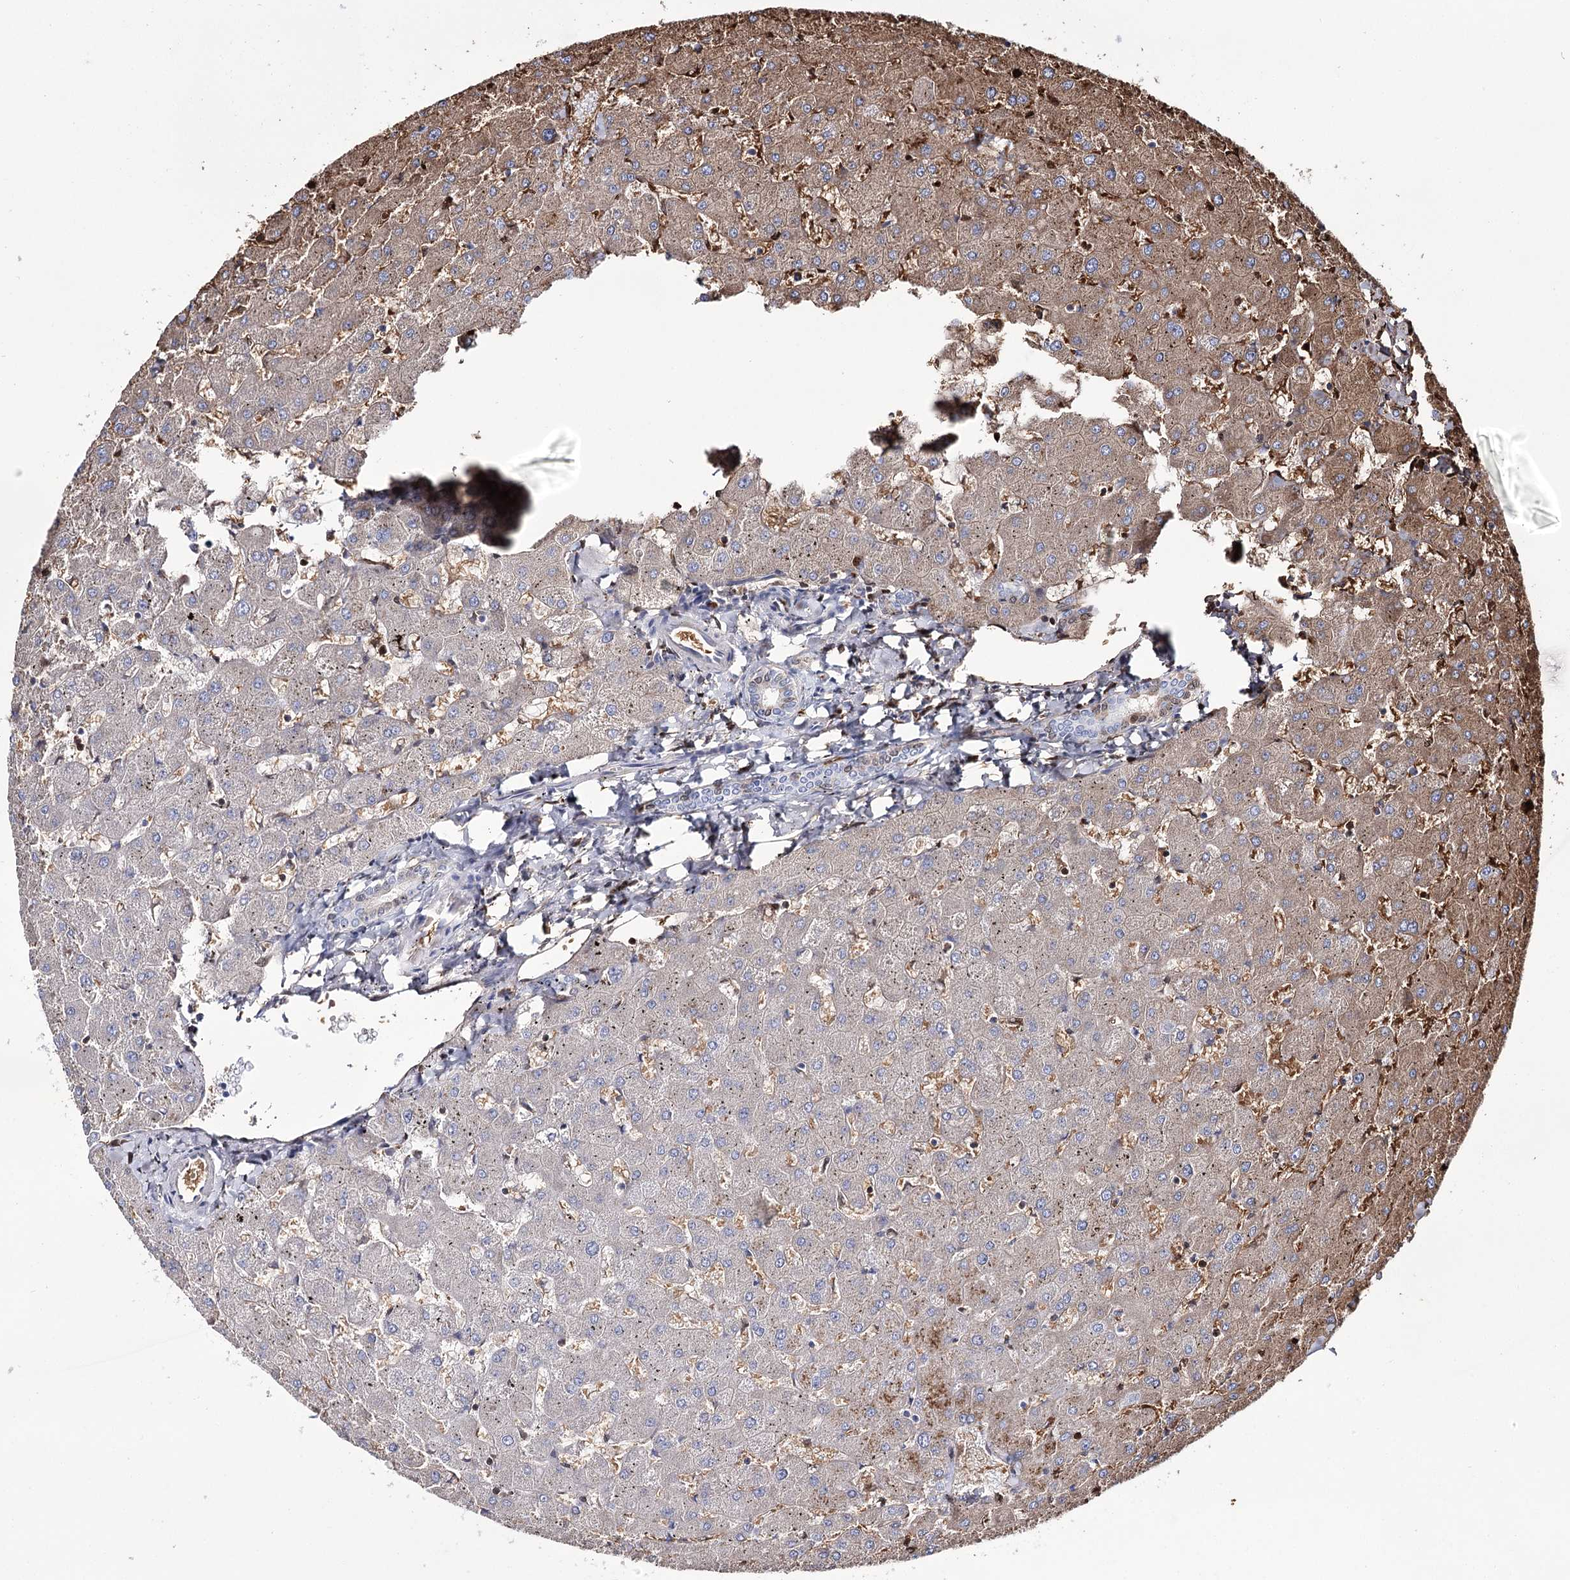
{"staining": {"intensity": "negative", "quantity": "none", "location": "none"}, "tissue": "liver", "cell_type": "Cholangiocytes", "image_type": "normal", "snomed": [{"axis": "morphology", "description": "Normal tissue, NOS"}, {"axis": "topography", "description": "Liver"}], "caption": "Human liver stained for a protein using IHC demonstrates no staining in cholangiocytes.", "gene": "GBF1", "patient": {"sex": "female", "age": 63}}